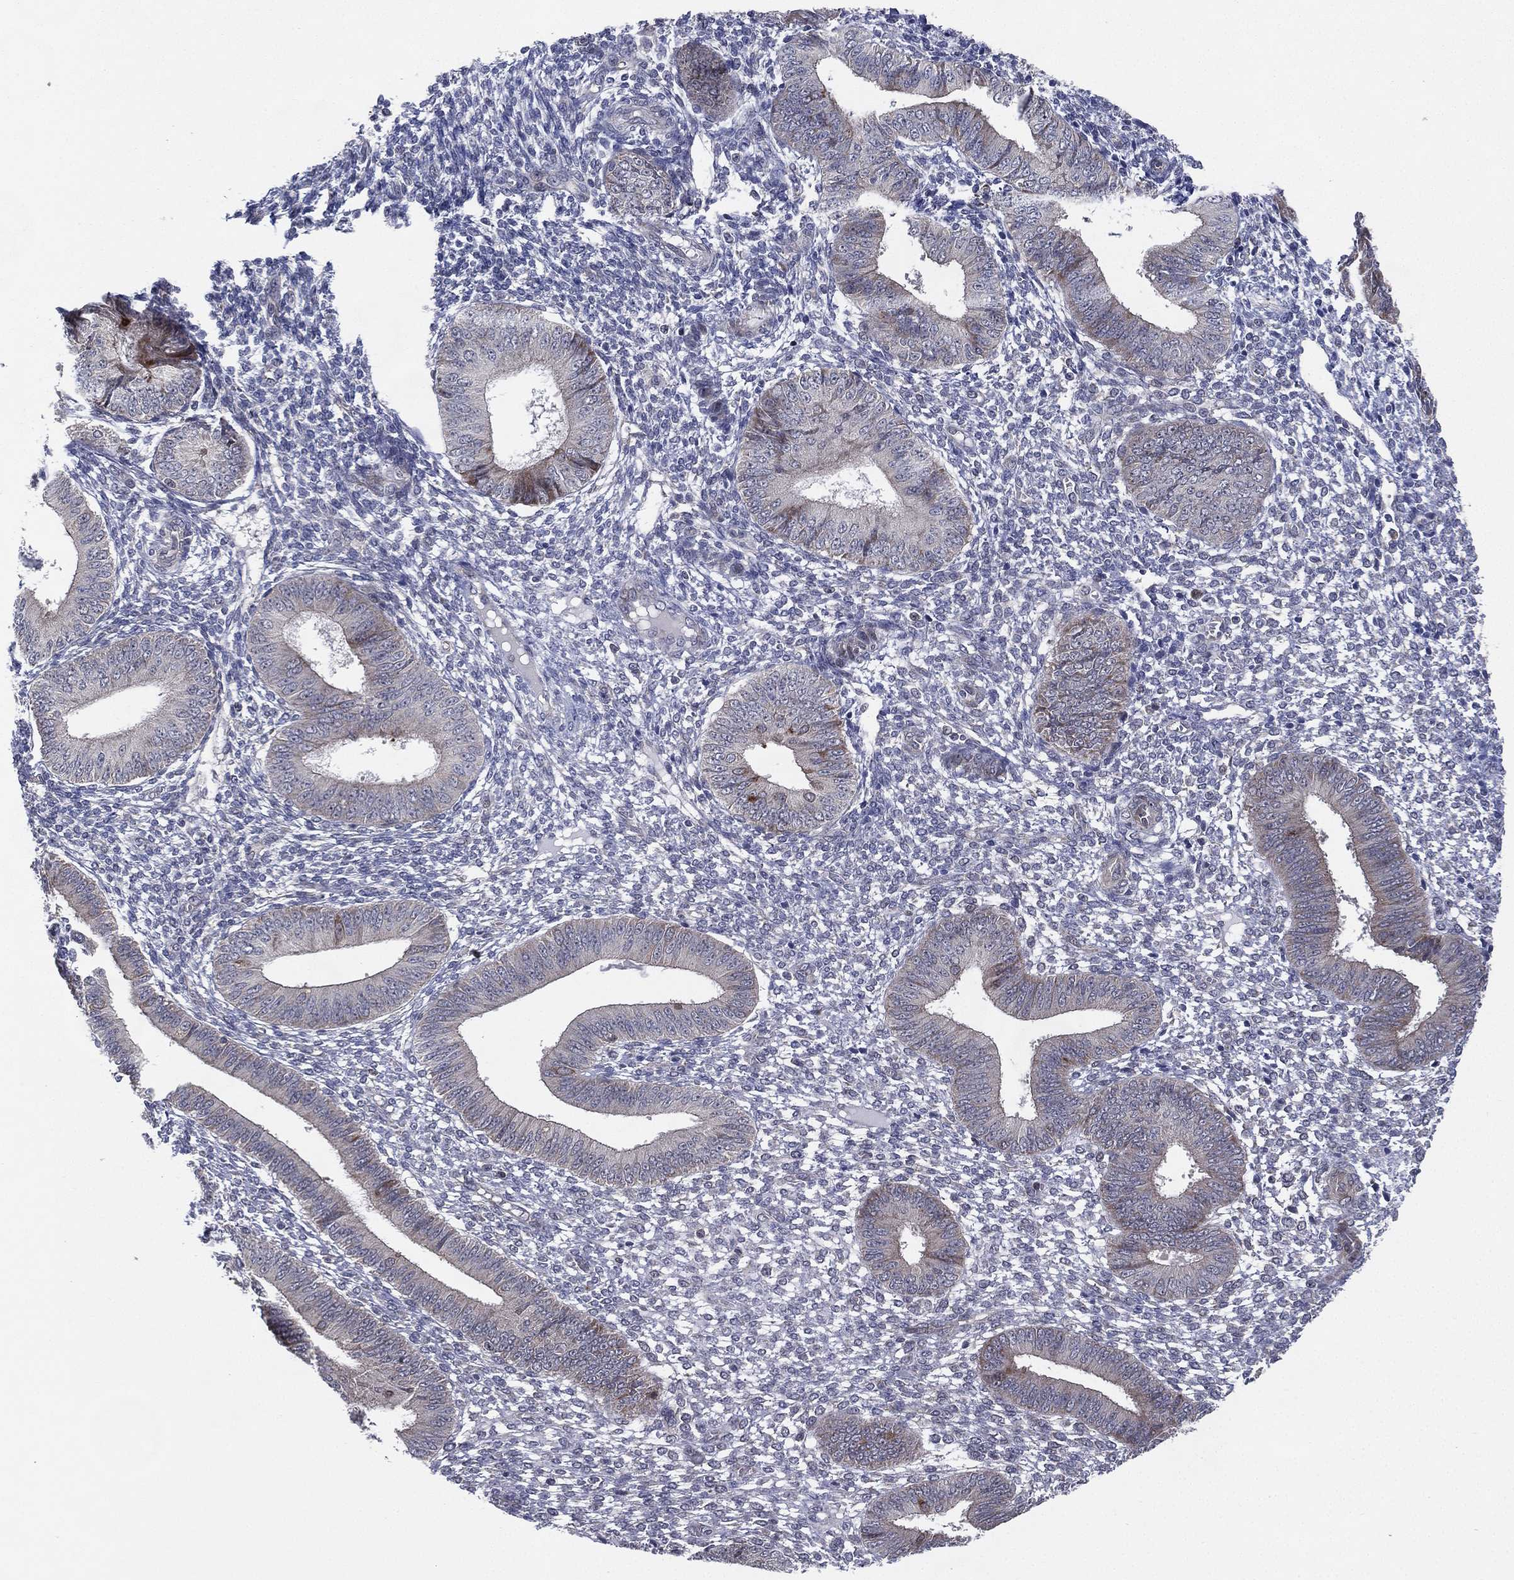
{"staining": {"intensity": "weak", "quantity": "<25%", "location": "cytoplasmic/membranous"}, "tissue": "endometrium", "cell_type": "Cells in endometrial stroma", "image_type": "normal", "snomed": [{"axis": "morphology", "description": "Normal tissue, NOS"}, {"axis": "topography", "description": "Endometrium"}], "caption": "This is an immunohistochemistry (IHC) micrograph of benign human endometrium. There is no positivity in cells in endometrial stroma.", "gene": "KAT14", "patient": {"sex": "female", "age": 42}}